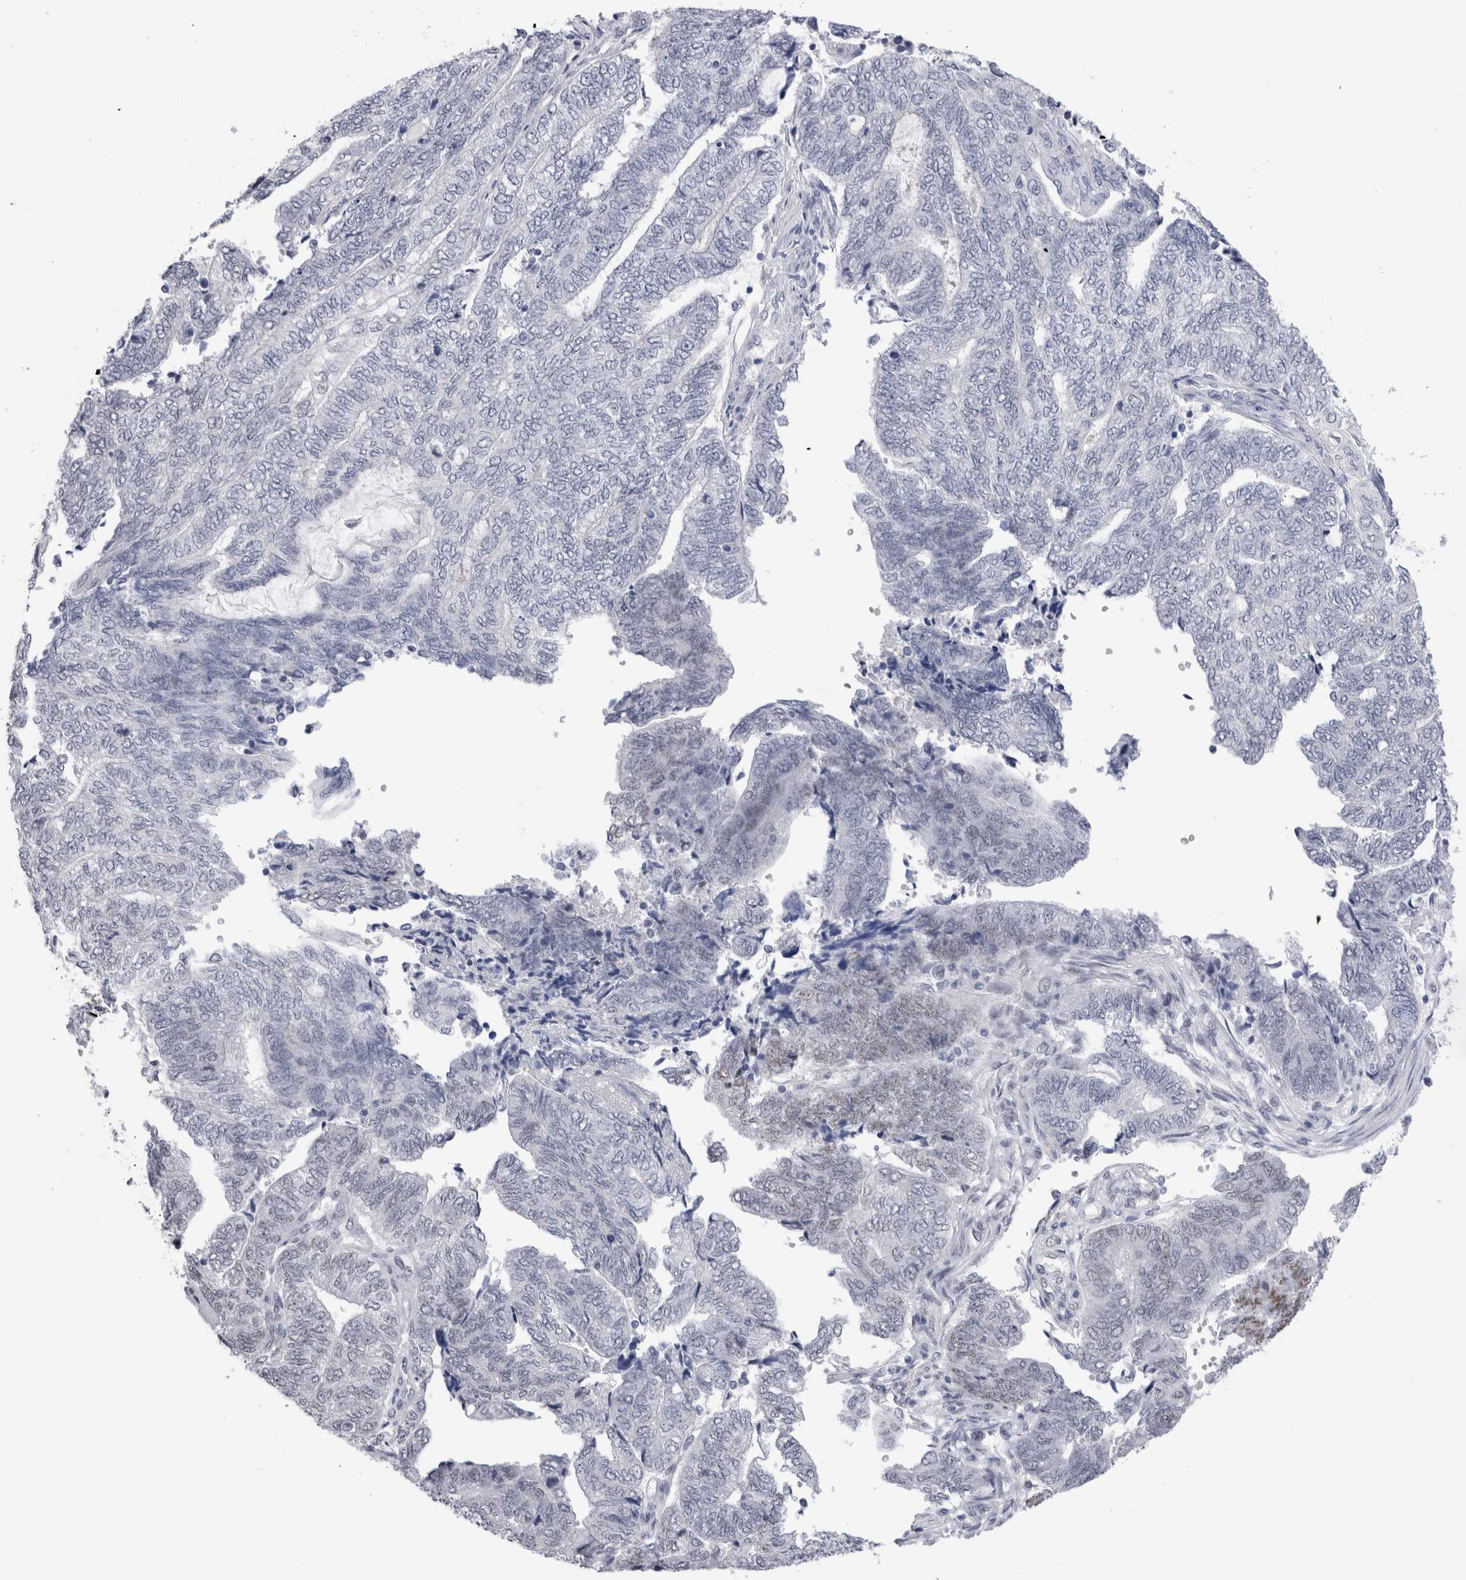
{"staining": {"intensity": "moderate", "quantity": "<25%", "location": "nuclear"}, "tissue": "endometrial cancer", "cell_type": "Tumor cells", "image_type": "cancer", "snomed": [{"axis": "morphology", "description": "Adenocarcinoma, NOS"}, {"axis": "topography", "description": "Uterus"}, {"axis": "topography", "description": "Endometrium"}], "caption": "Human endometrial cancer stained with a brown dye exhibits moderate nuclear positive positivity in about <25% of tumor cells.", "gene": "RBM6", "patient": {"sex": "female", "age": 70}}